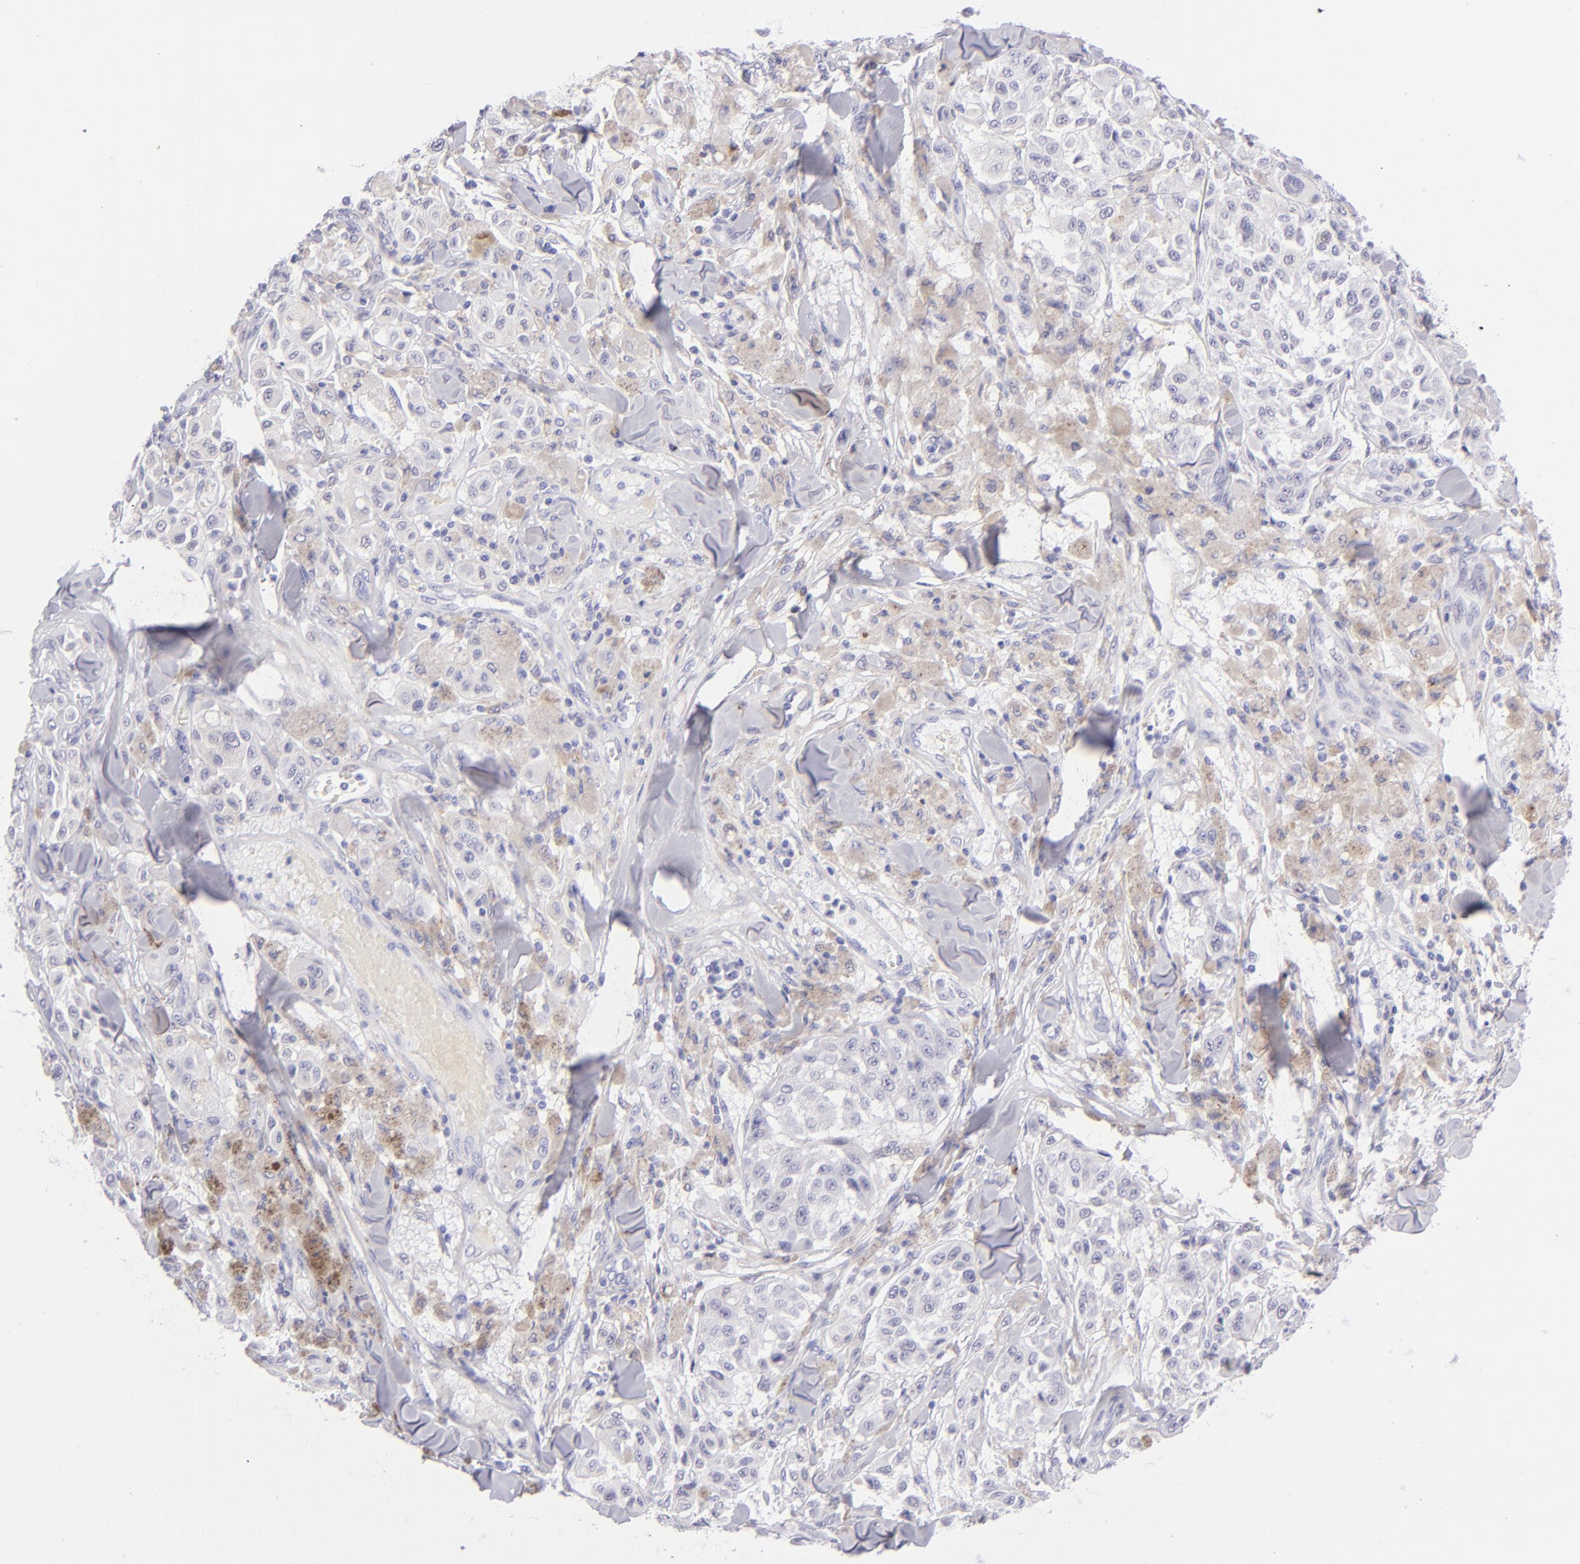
{"staining": {"intensity": "negative", "quantity": "none", "location": "none"}, "tissue": "melanoma", "cell_type": "Tumor cells", "image_type": "cancer", "snomed": [{"axis": "morphology", "description": "Malignant melanoma, NOS"}, {"axis": "topography", "description": "Skin"}], "caption": "Malignant melanoma was stained to show a protein in brown. There is no significant expression in tumor cells.", "gene": "CD72", "patient": {"sex": "female", "age": 64}}